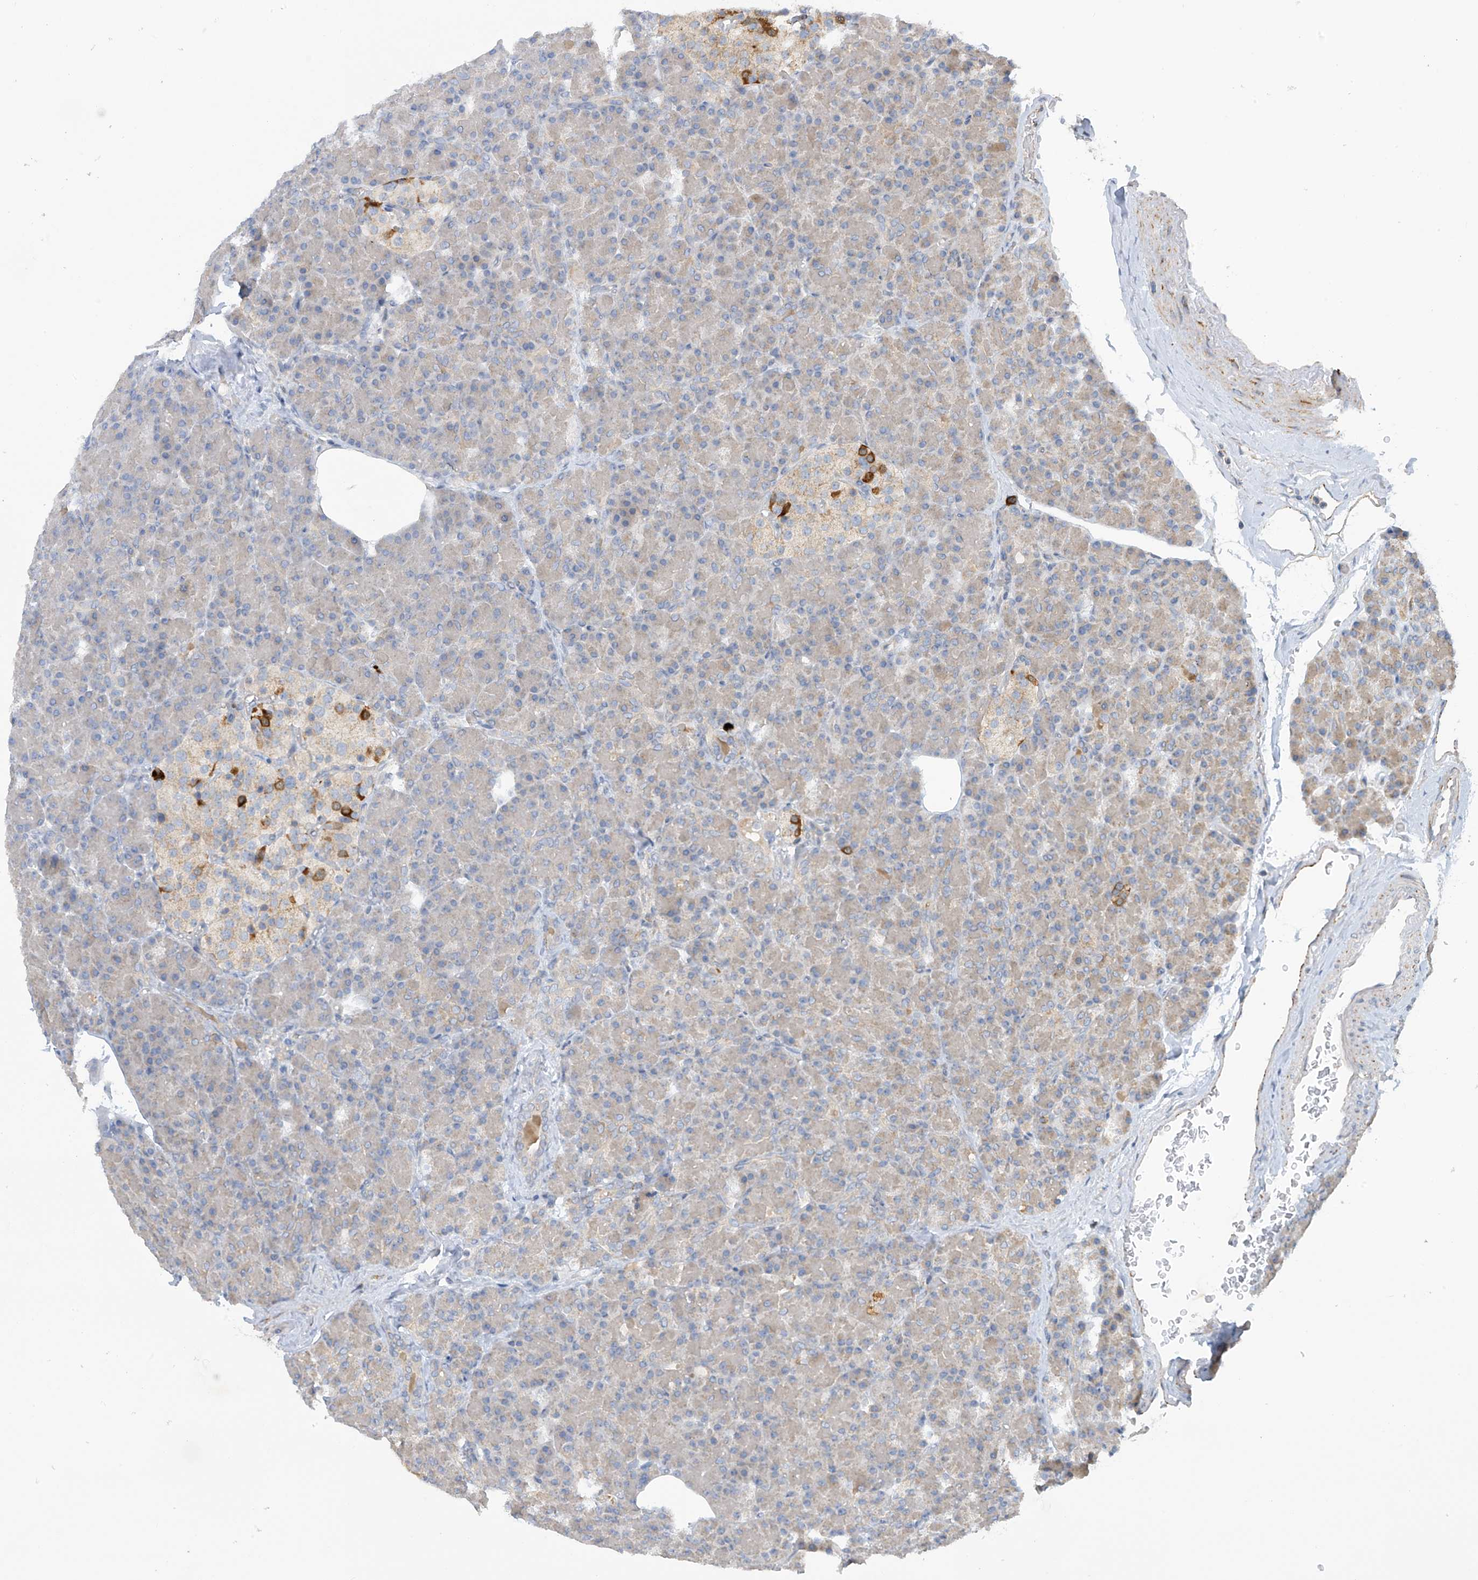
{"staining": {"intensity": "weak", "quantity": "<25%", "location": "cytoplasmic/membranous"}, "tissue": "pancreas", "cell_type": "Exocrine glandular cells", "image_type": "normal", "snomed": [{"axis": "morphology", "description": "Normal tissue, NOS"}, {"axis": "topography", "description": "Pancreas"}], "caption": "A micrograph of pancreas stained for a protein exhibits no brown staining in exocrine glandular cells.", "gene": "SCGB1D2", "patient": {"sex": "female", "age": 43}}